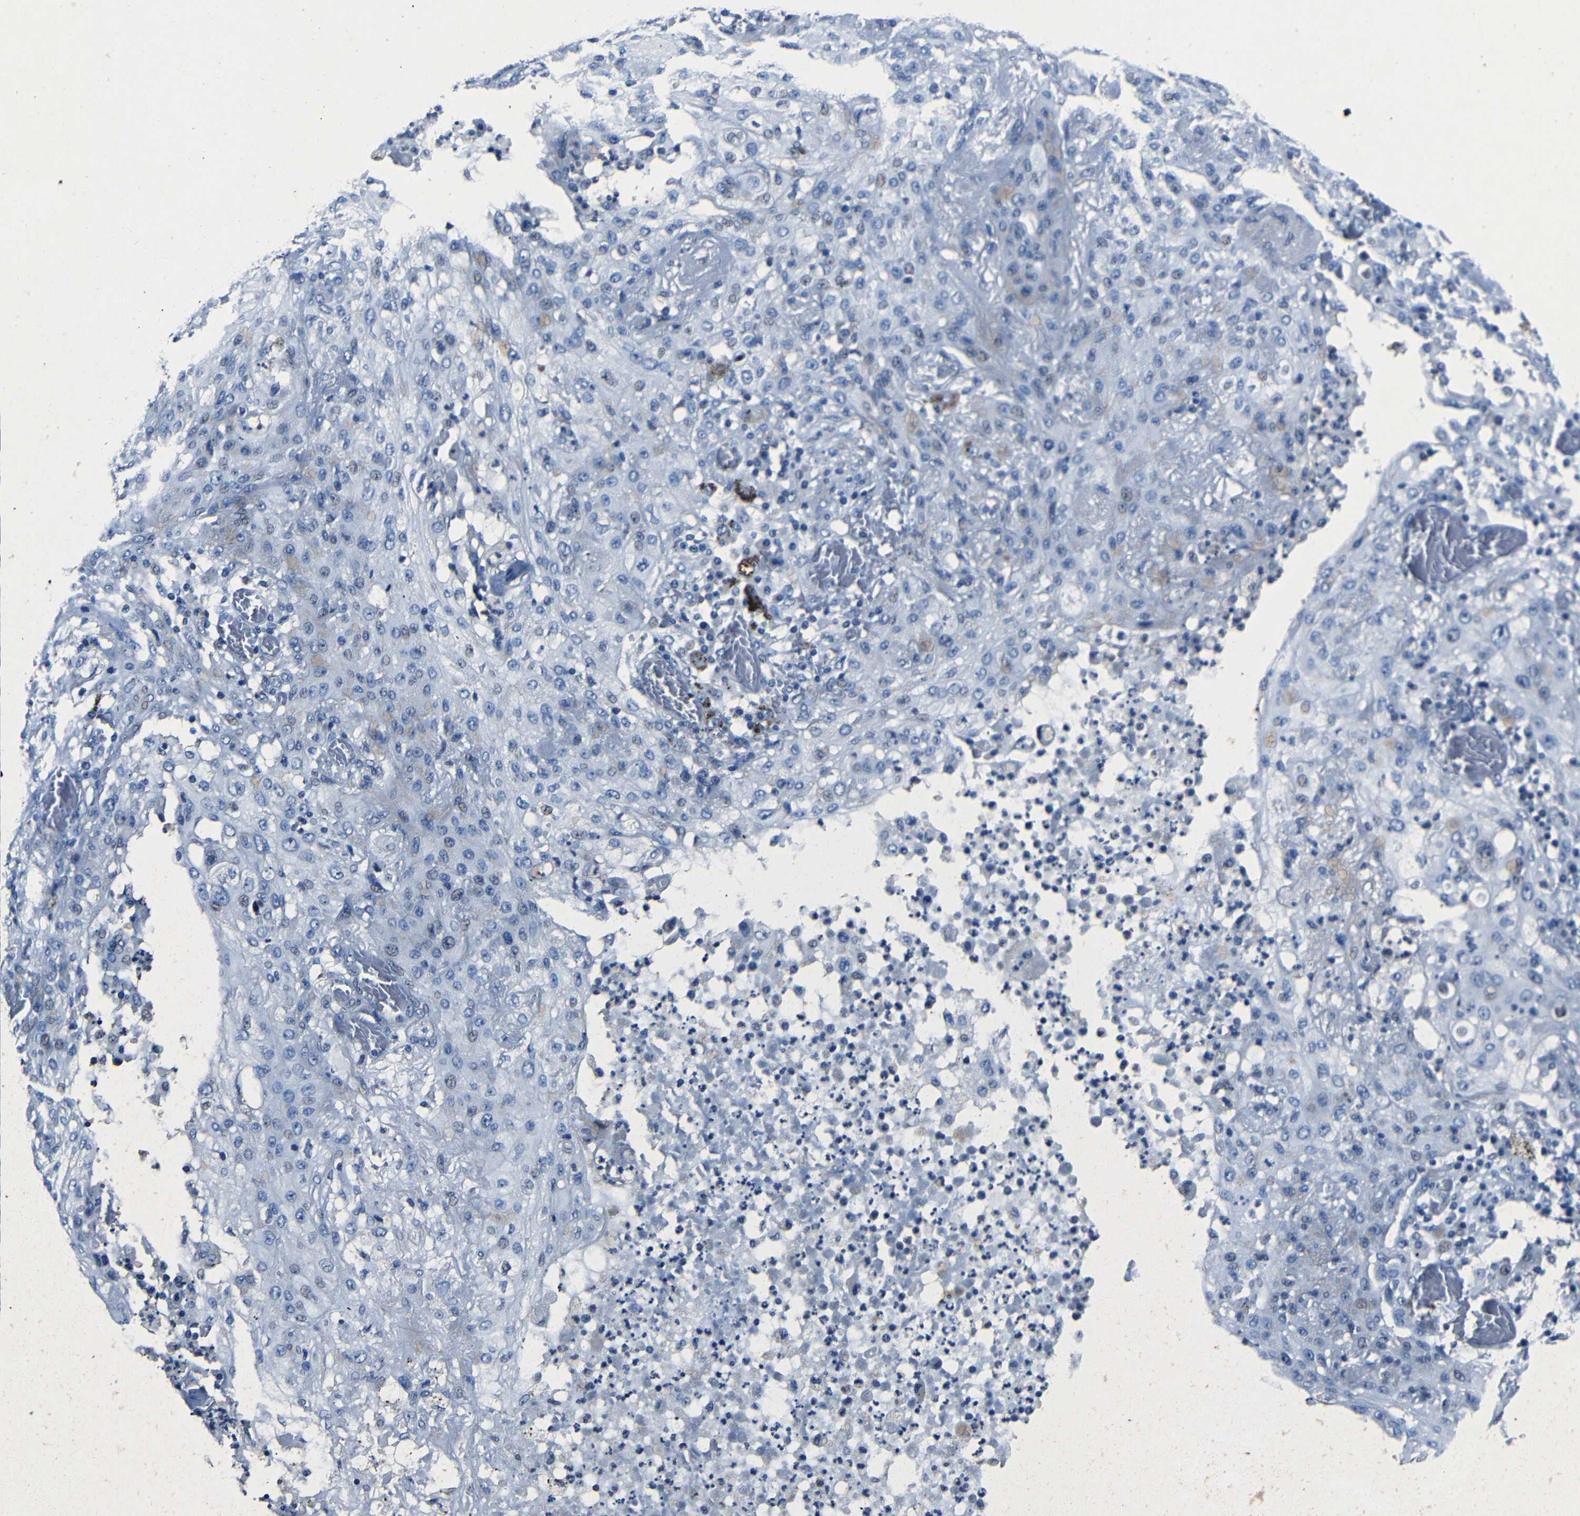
{"staining": {"intensity": "negative", "quantity": "none", "location": "none"}, "tissue": "lung cancer", "cell_type": "Tumor cells", "image_type": "cancer", "snomed": [{"axis": "morphology", "description": "Squamous cell carcinoma, NOS"}, {"axis": "topography", "description": "Lung"}], "caption": "DAB immunohistochemical staining of human lung cancer exhibits no significant staining in tumor cells.", "gene": "NCMAP", "patient": {"sex": "female", "age": 47}}